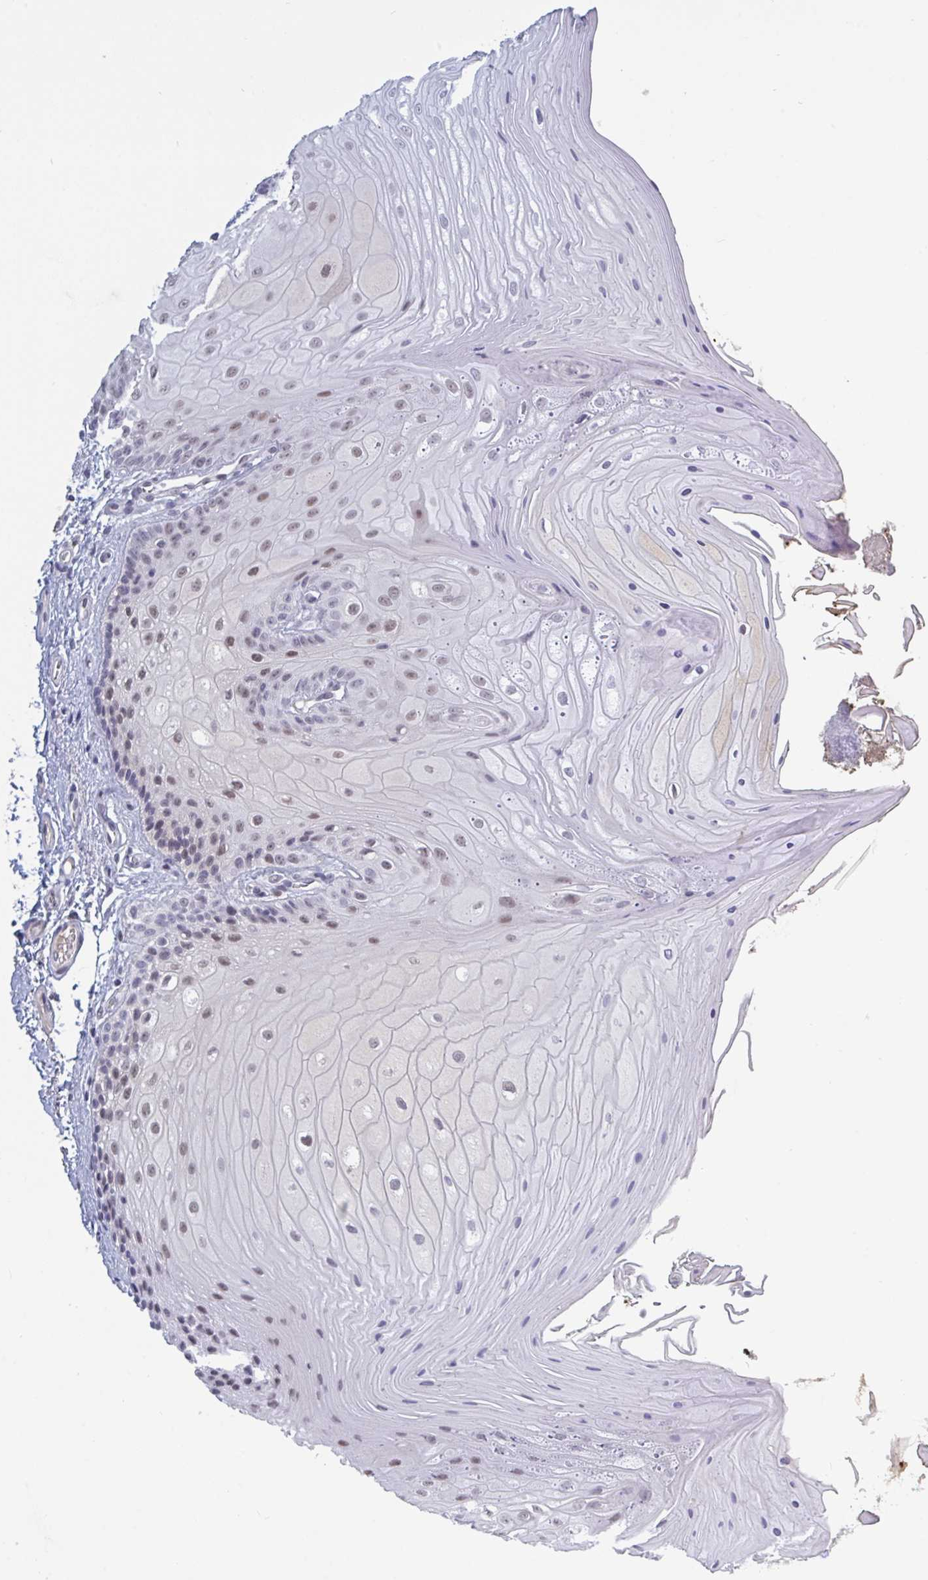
{"staining": {"intensity": "moderate", "quantity": ">75%", "location": "nuclear"}, "tissue": "oral mucosa", "cell_type": "Squamous epithelial cells", "image_type": "normal", "snomed": [{"axis": "morphology", "description": "Normal tissue, NOS"}, {"axis": "topography", "description": "Oral tissue"}, {"axis": "topography", "description": "Tounge, NOS"}, {"axis": "topography", "description": "Head-Neck"}], "caption": "IHC of benign human oral mucosa shows medium levels of moderate nuclear staining in about >75% of squamous epithelial cells. Nuclei are stained in blue.", "gene": "BCL7B", "patient": {"sex": "female", "age": 84}}